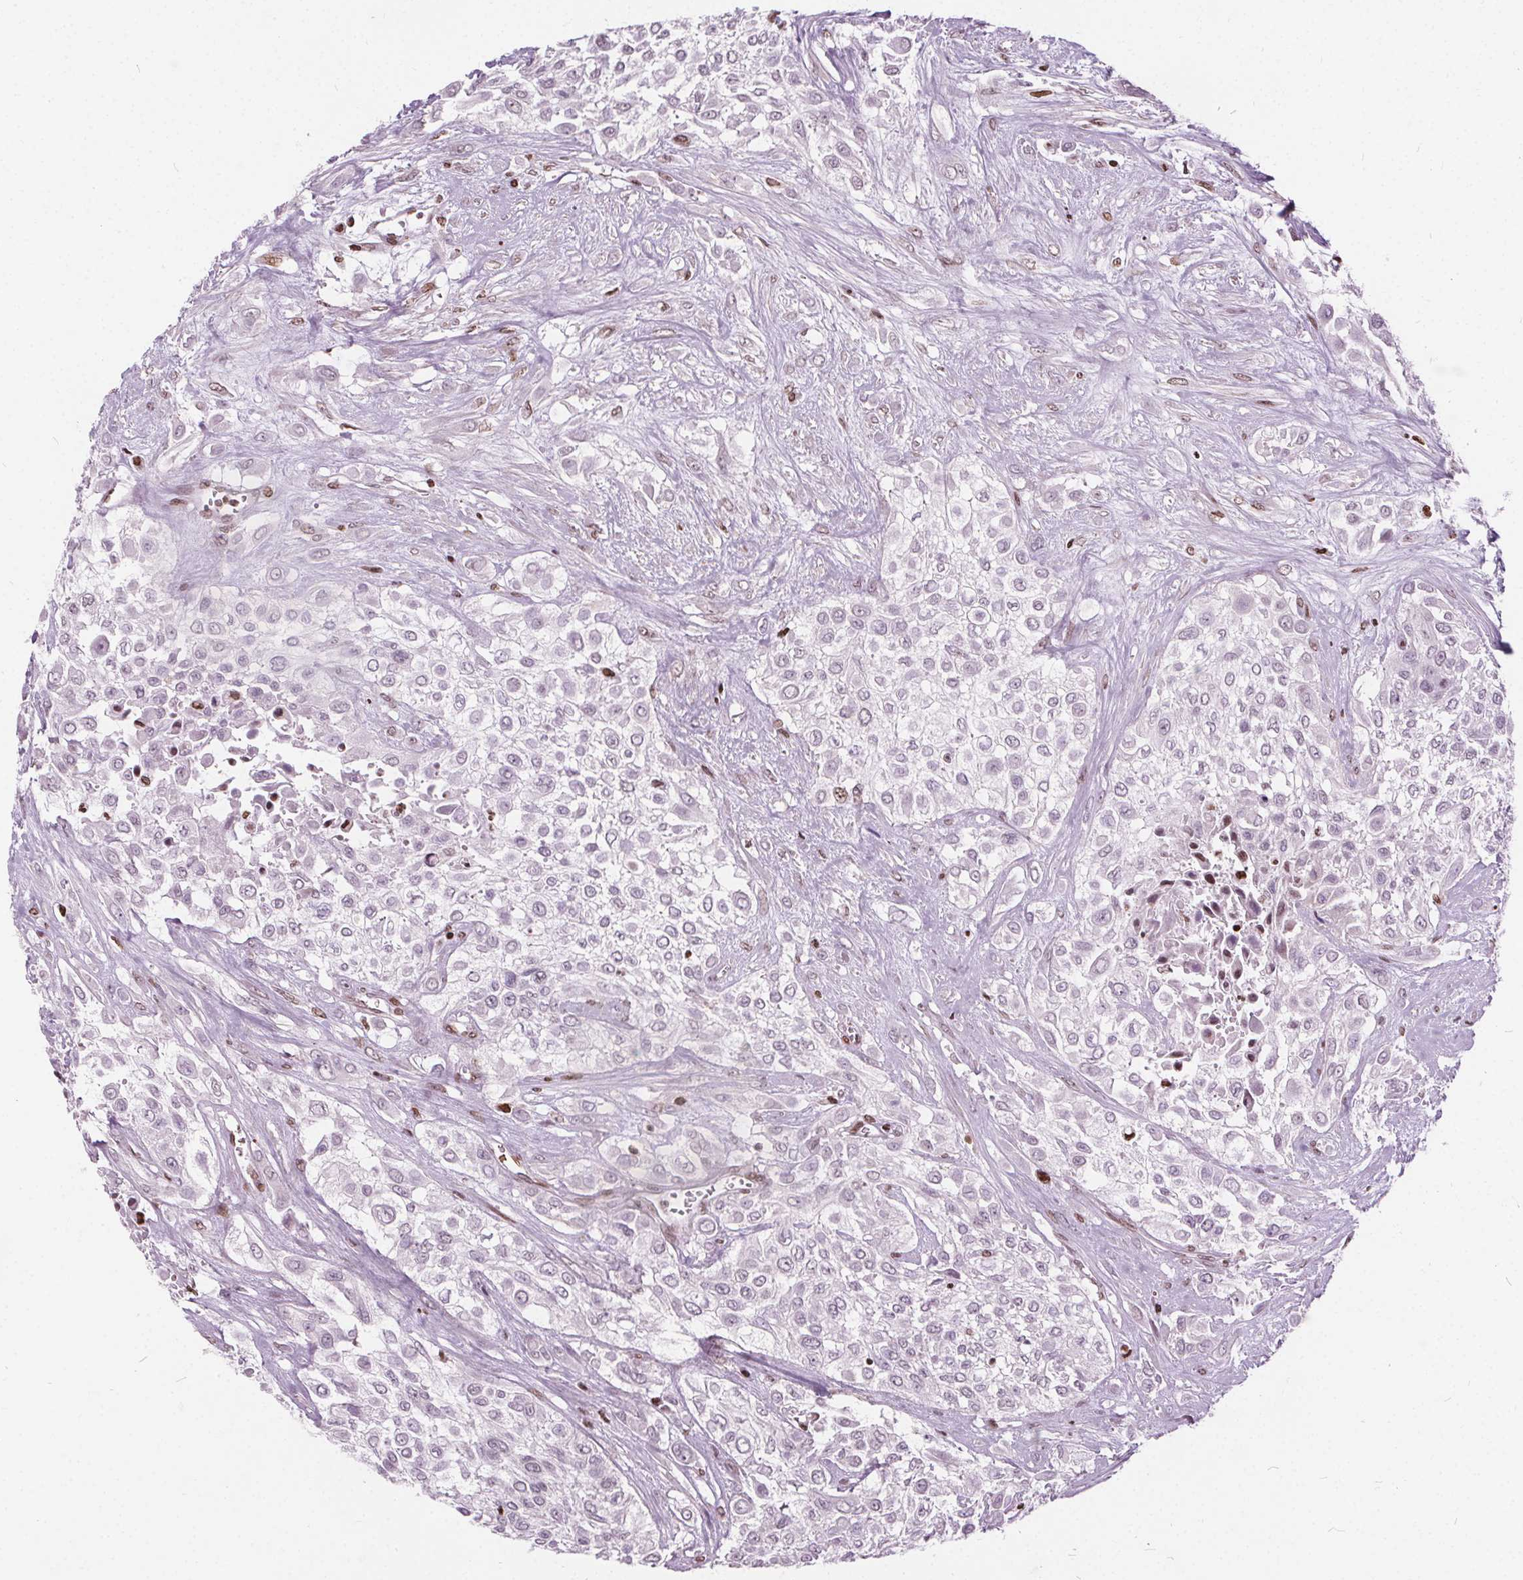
{"staining": {"intensity": "negative", "quantity": "none", "location": "none"}, "tissue": "urothelial cancer", "cell_type": "Tumor cells", "image_type": "cancer", "snomed": [{"axis": "morphology", "description": "Urothelial carcinoma, High grade"}, {"axis": "topography", "description": "Urinary bladder"}], "caption": "This is an immunohistochemistry (IHC) photomicrograph of human urothelial carcinoma (high-grade). There is no expression in tumor cells.", "gene": "ISLR2", "patient": {"sex": "male", "age": 57}}